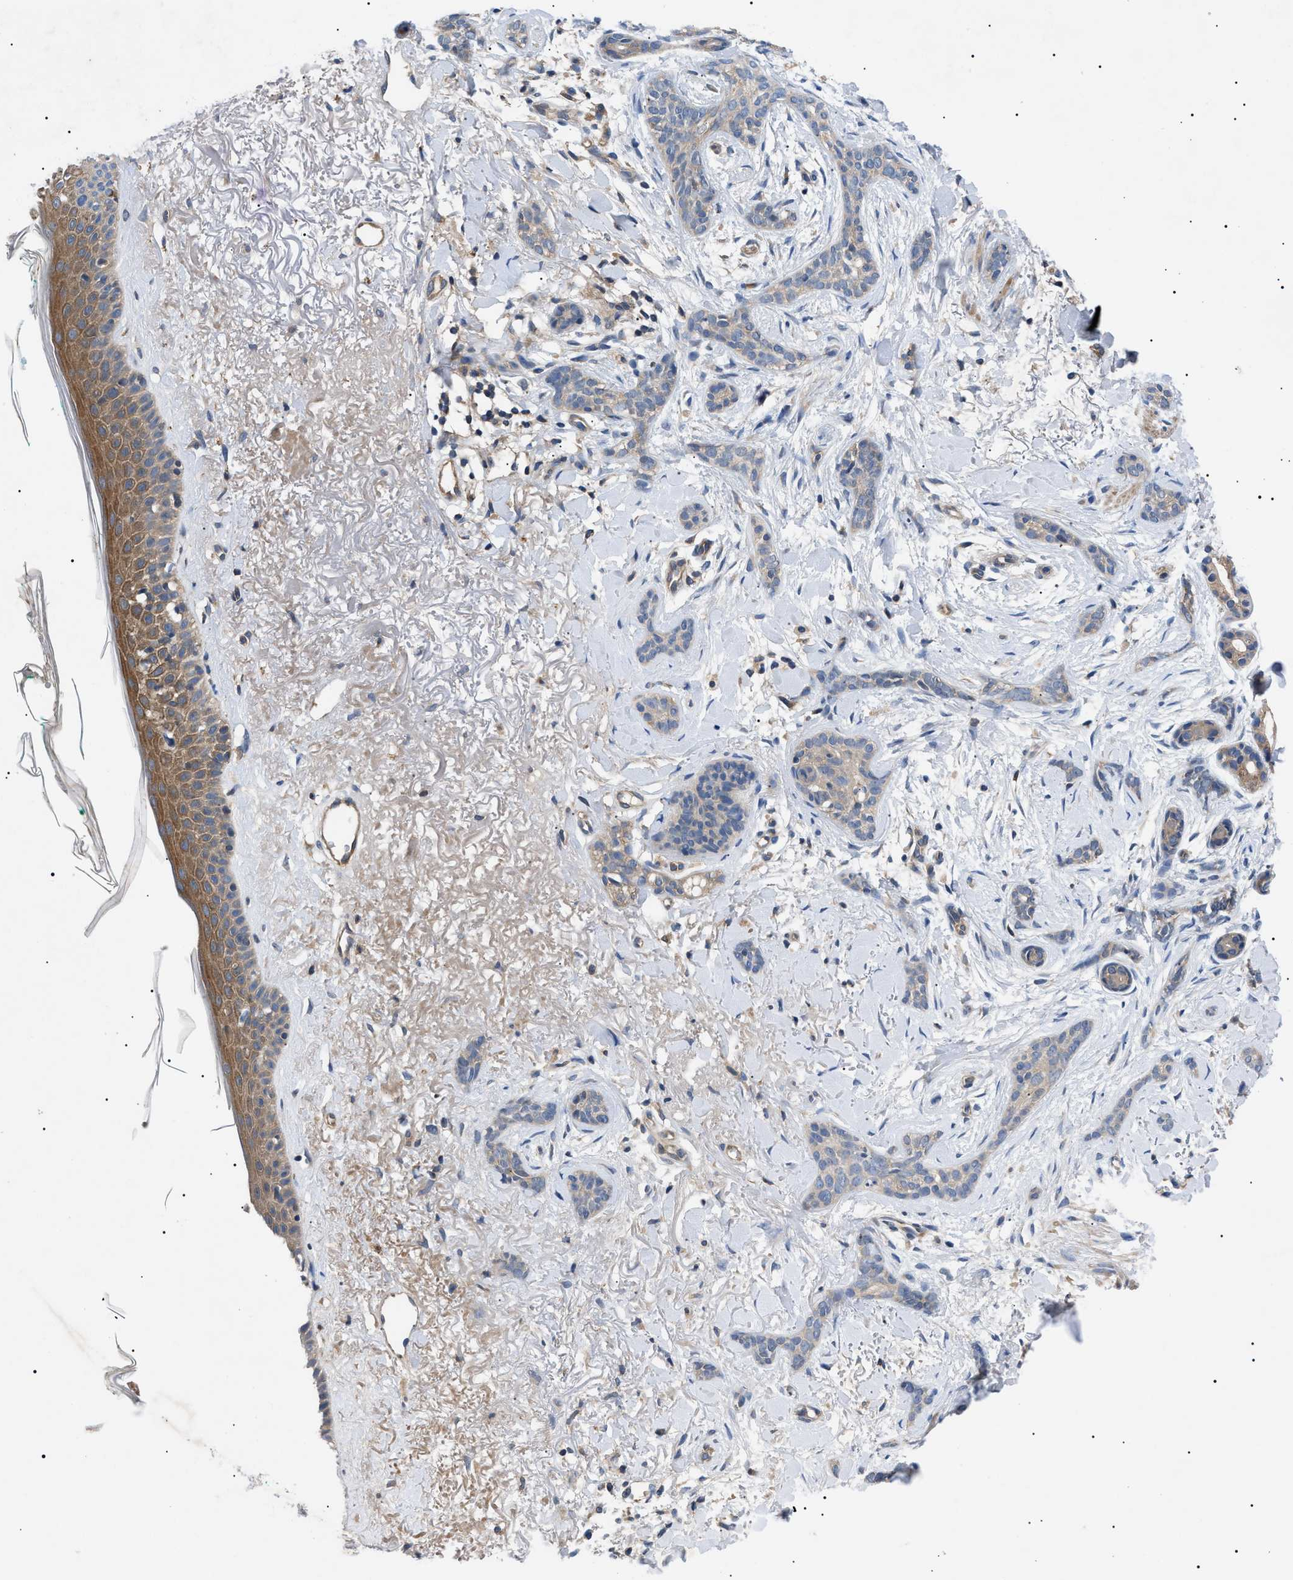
{"staining": {"intensity": "weak", "quantity": "25%-75%", "location": "cytoplasmic/membranous"}, "tissue": "skin cancer", "cell_type": "Tumor cells", "image_type": "cancer", "snomed": [{"axis": "morphology", "description": "Basal cell carcinoma"}, {"axis": "morphology", "description": "Adnexal tumor, benign"}, {"axis": "topography", "description": "Skin"}], "caption": "The image reveals immunohistochemical staining of skin cancer (benign adnexal tumor). There is weak cytoplasmic/membranous expression is seen in about 25%-75% of tumor cells.", "gene": "RIPK1", "patient": {"sex": "female", "age": 42}}